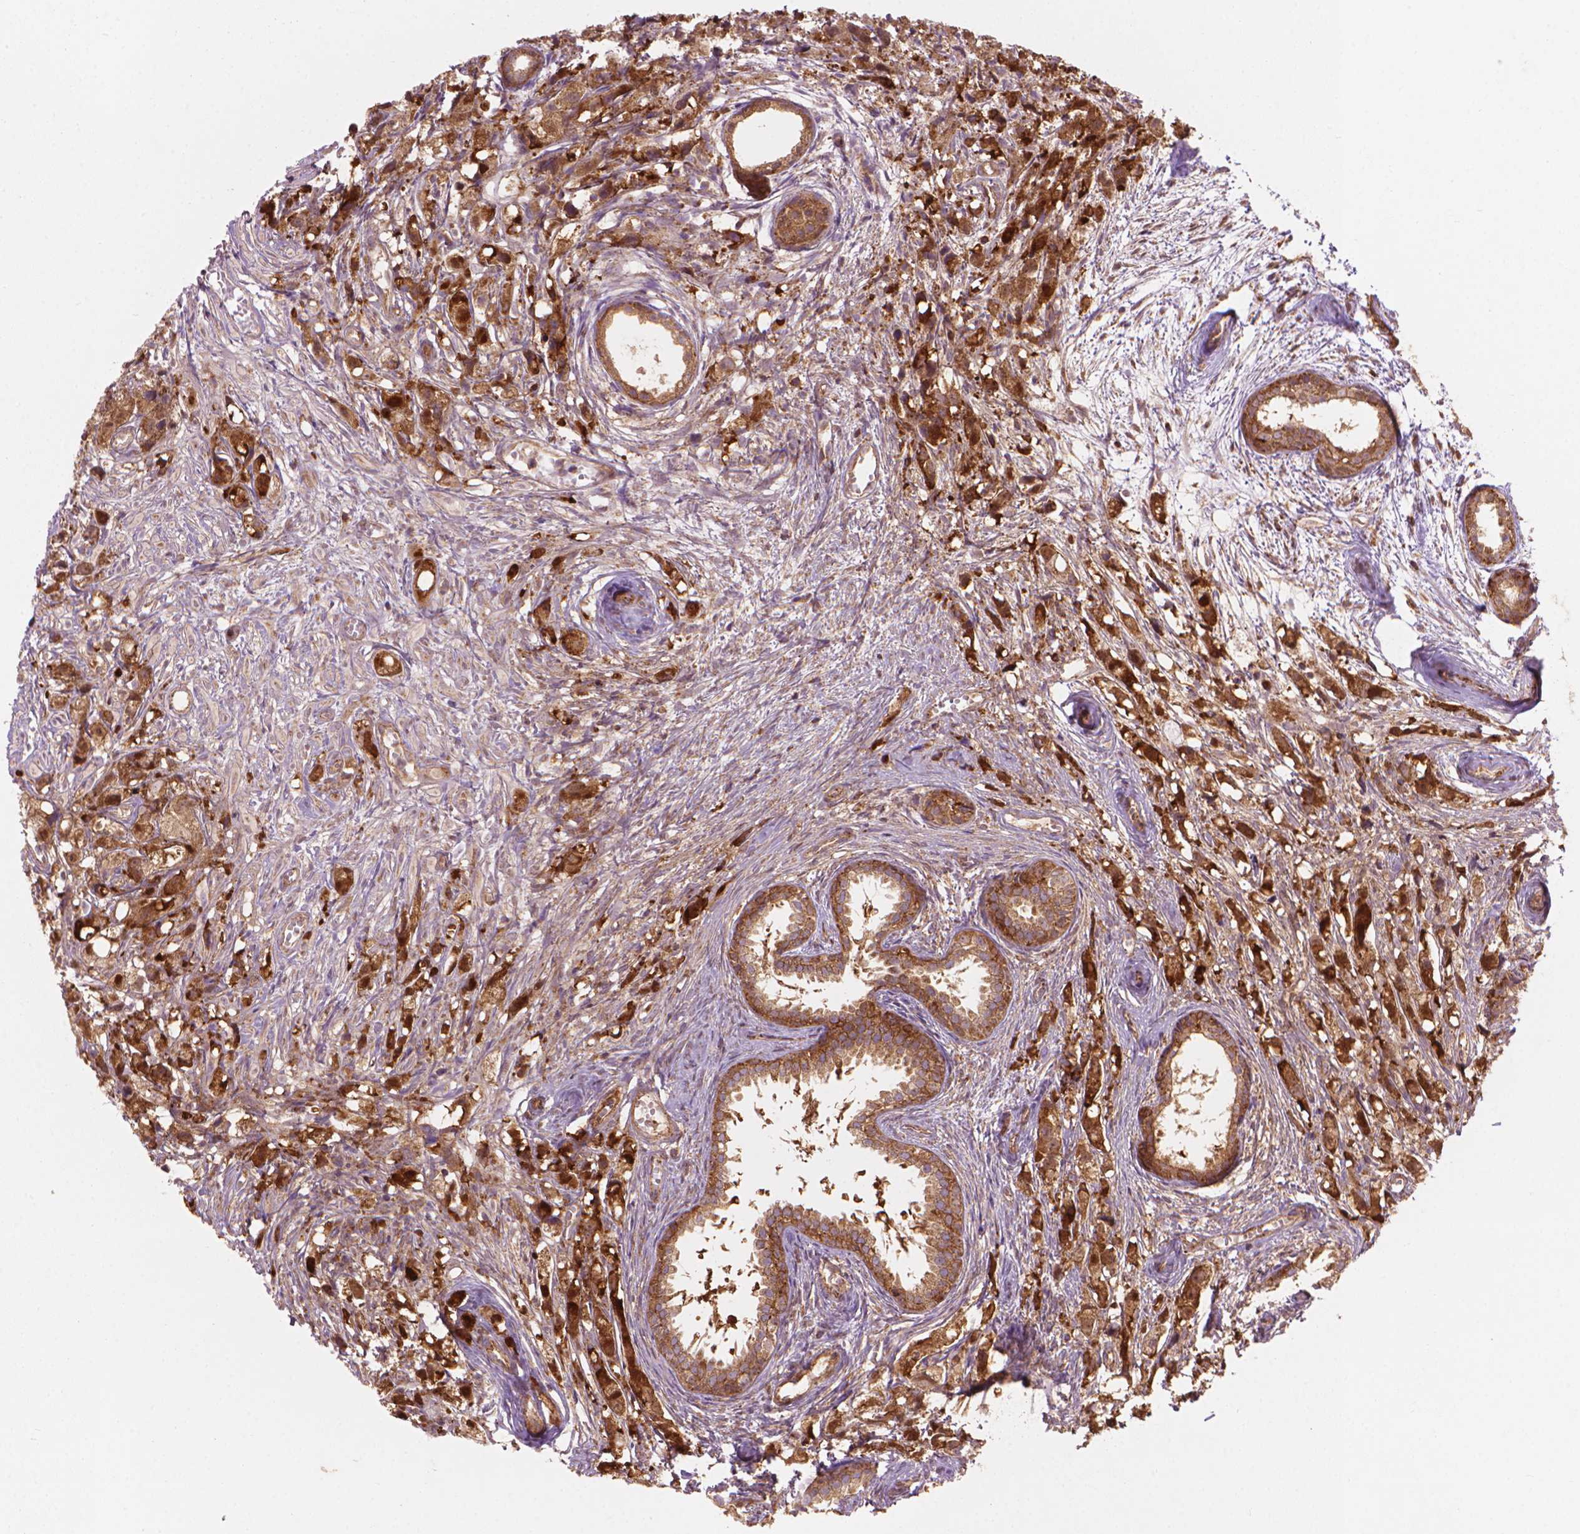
{"staining": {"intensity": "moderate", "quantity": ">75%", "location": "cytoplasmic/membranous"}, "tissue": "prostate cancer", "cell_type": "Tumor cells", "image_type": "cancer", "snomed": [{"axis": "morphology", "description": "Adenocarcinoma, High grade"}, {"axis": "topography", "description": "Prostate"}], "caption": "Prostate cancer stained for a protein reveals moderate cytoplasmic/membranous positivity in tumor cells. (DAB (3,3'-diaminobenzidine) IHC, brown staining for protein, blue staining for nuclei).", "gene": "VARS2", "patient": {"sex": "male", "age": 75}}